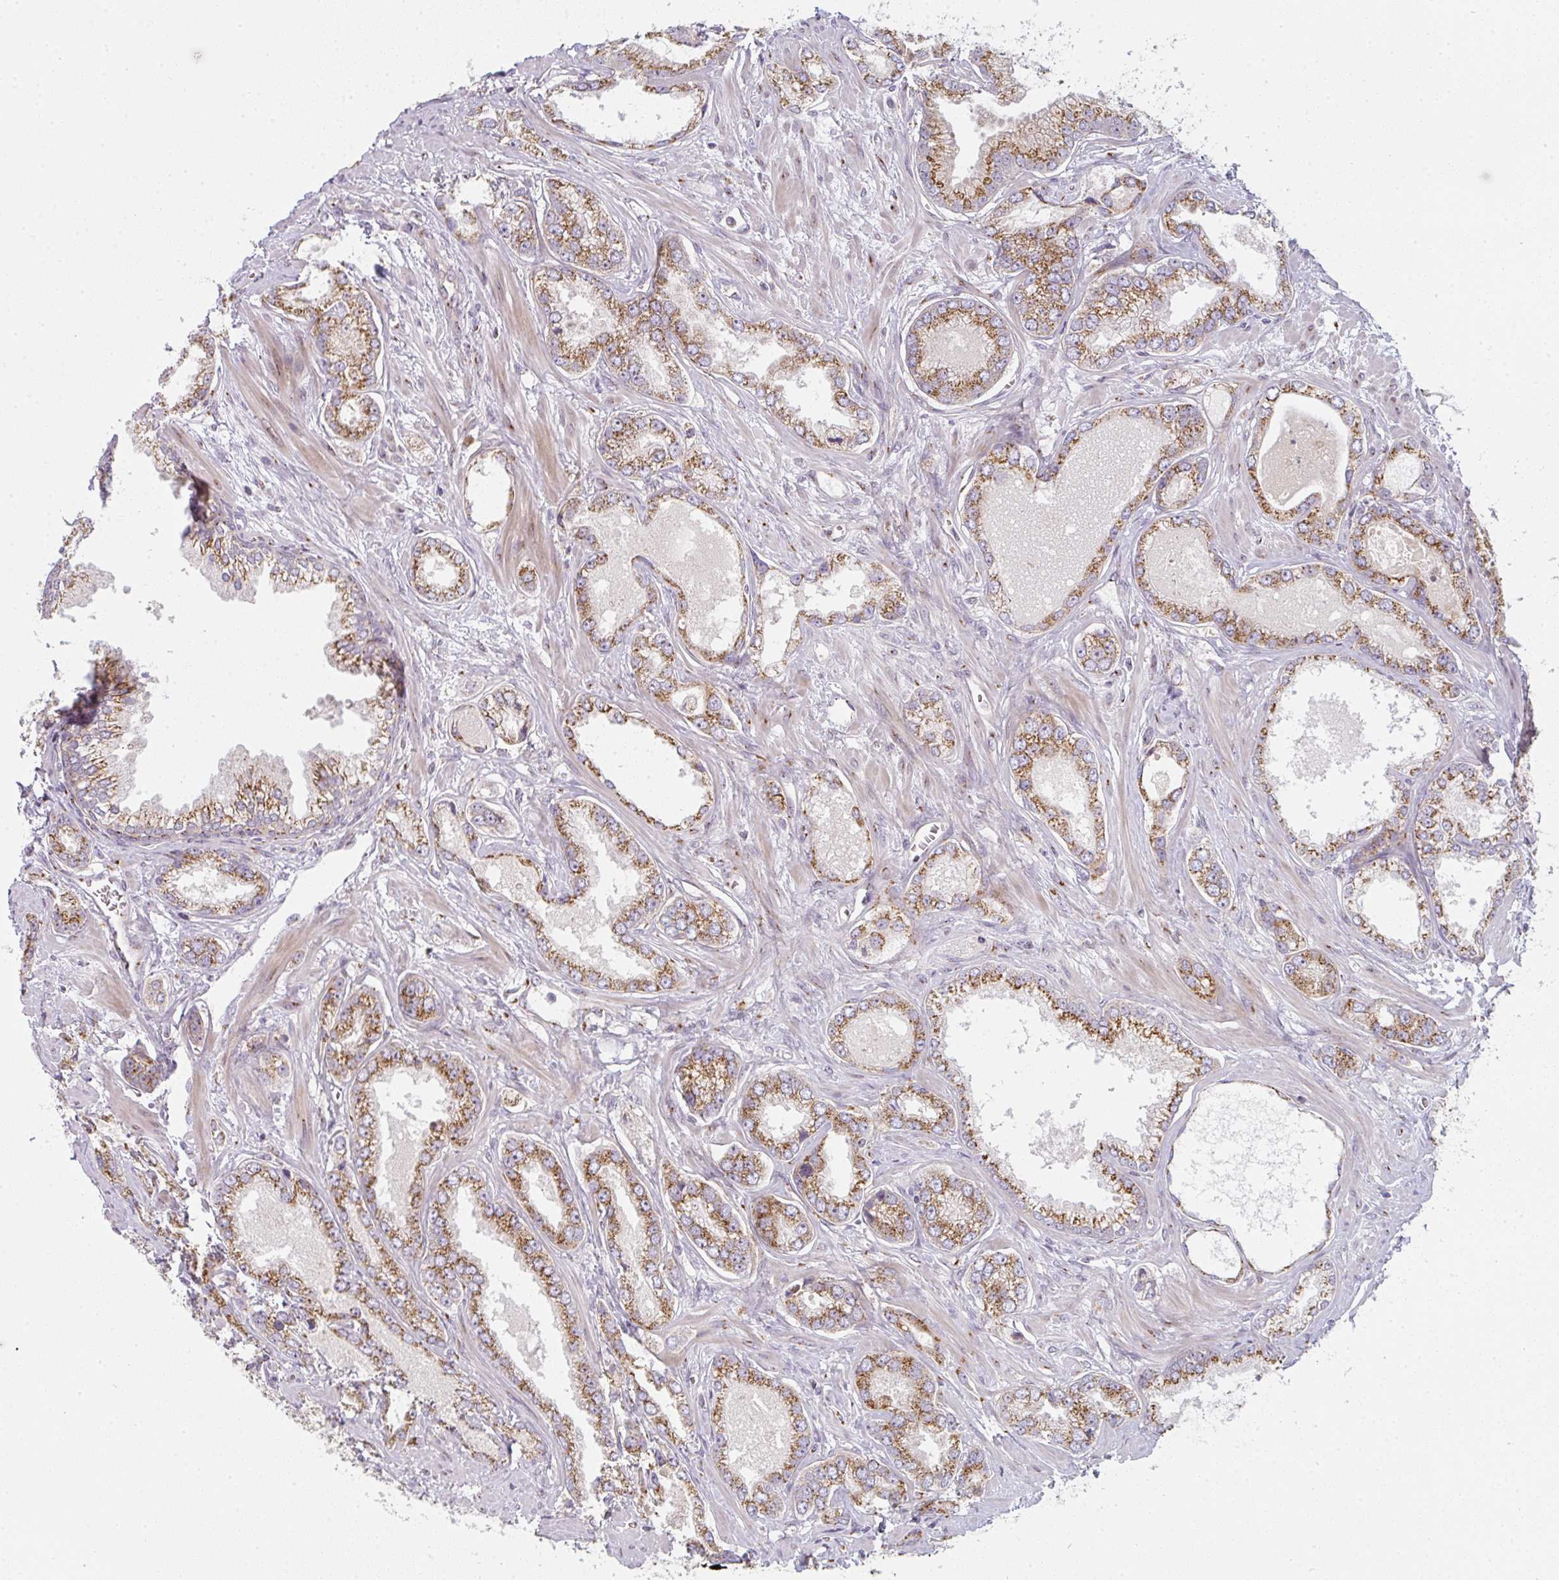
{"staining": {"intensity": "strong", "quantity": ">75%", "location": "cytoplasmic/membranous"}, "tissue": "prostate cancer", "cell_type": "Tumor cells", "image_type": "cancer", "snomed": [{"axis": "morphology", "description": "Adenocarcinoma, Medium grade"}, {"axis": "topography", "description": "Prostate"}], "caption": "Protein positivity by immunohistochemistry displays strong cytoplasmic/membranous staining in about >75% of tumor cells in prostate cancer (medium-grade adenocarcinoma). The staining was performed using DAB (3,3'-diaminobenzidine) to visualize the protein expression in brown, while the nuclei were stained in blue with hematoxylin (Magnification: 20x).", "gene": "GVQW3", "patient": {"sex": "male", "age": 57}}